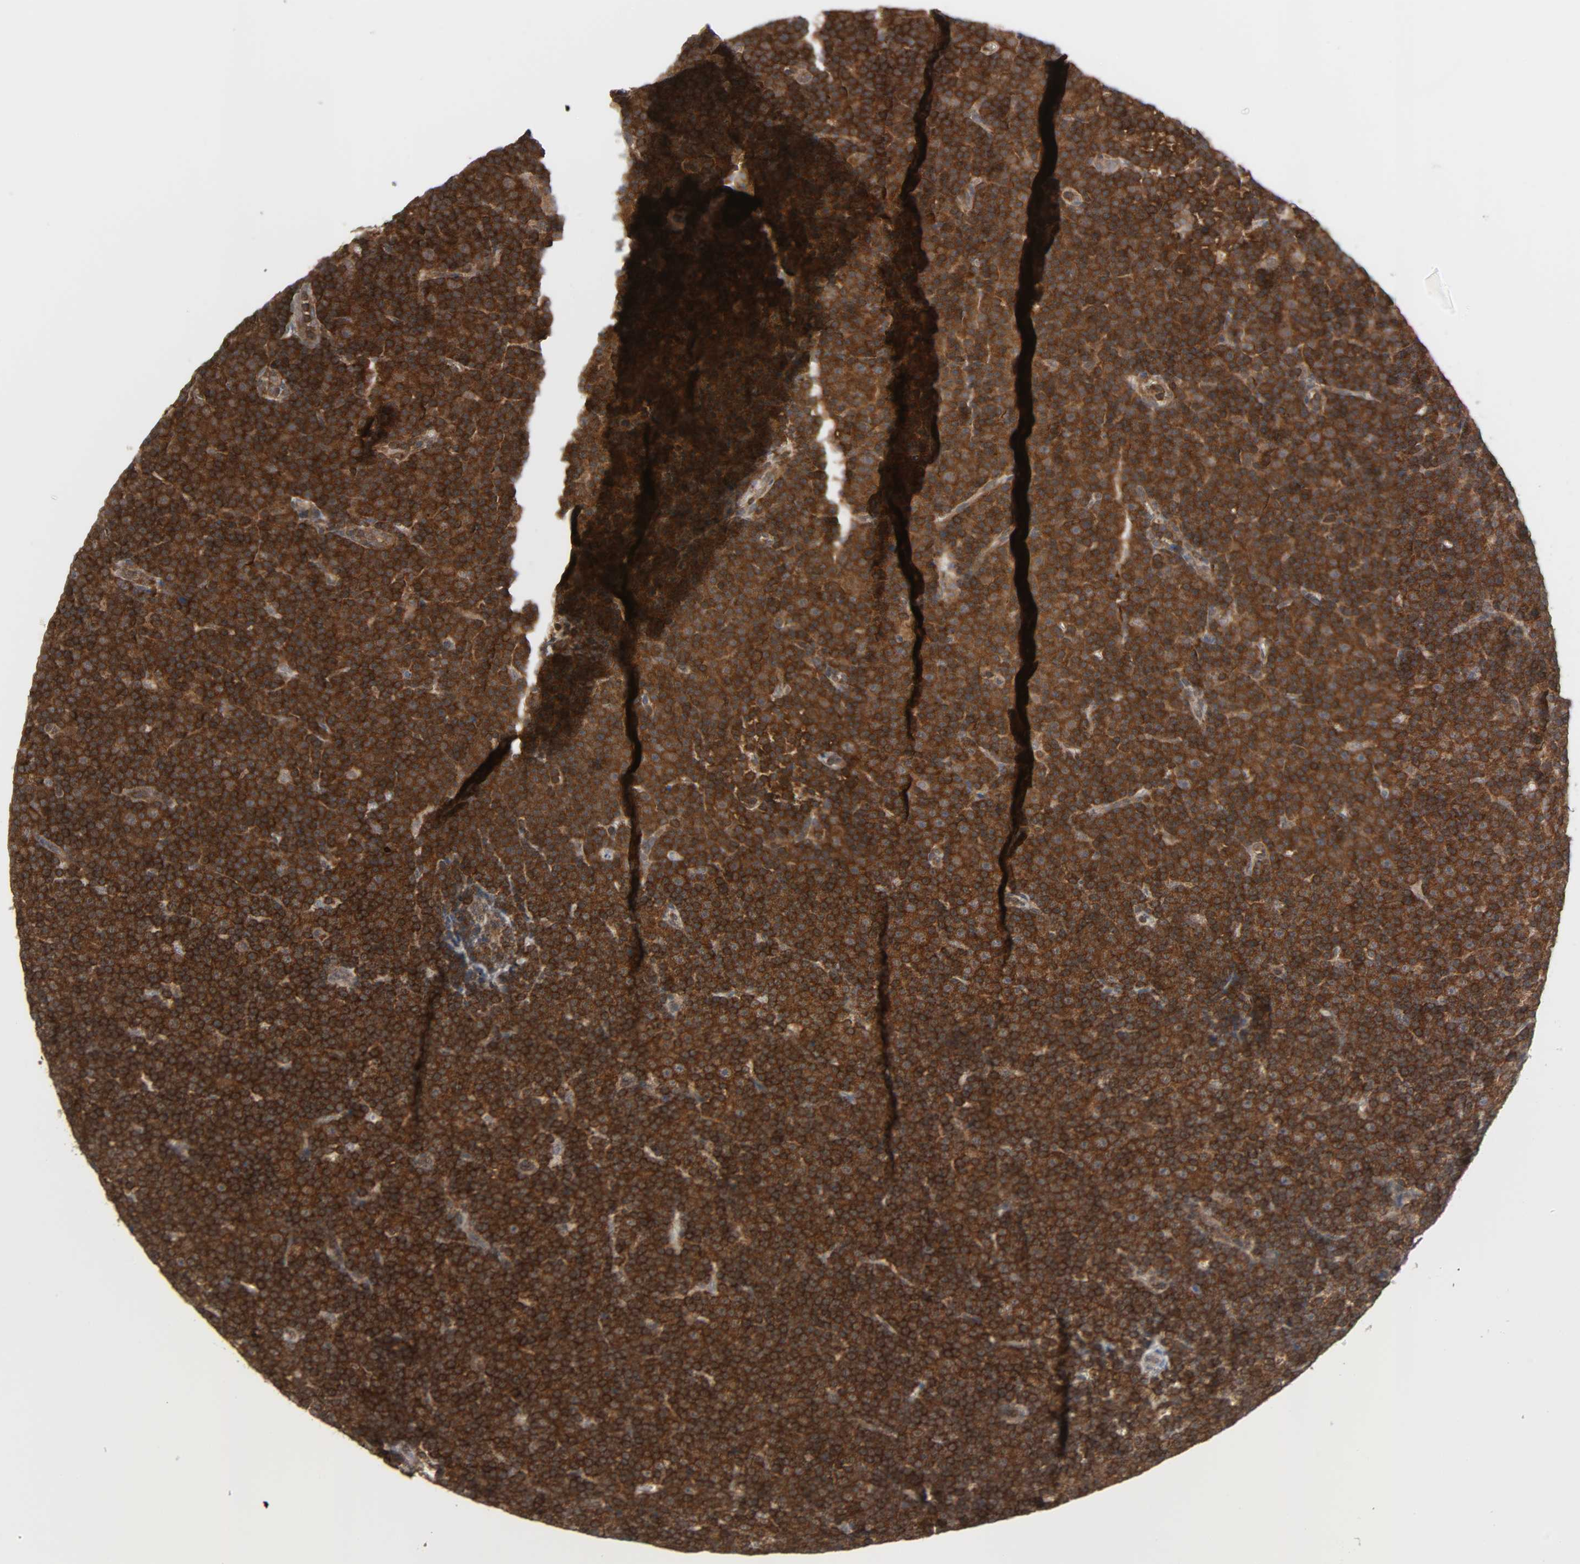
{"staining": {"intensity": "strong", "quantity": ">75%", "location": "cytoplasmic/membranous"}, "tissue": "lymphoma", "cell_type": "Tumor cells", "image_type": "cancer", "snomed": [{"axis": "morphology", "description": "Malignant lymphoma, non-Hodgkin's type, Low grade"}, {"axis": "topography", "description": "Lymph node"}], "caption": "Immunohistochemical staining of human malignant lymphoma, non-Hodgkin's type (low-grade) demonstrates high levels of strong cytoplasmic/membranous staining in approximately >75% of tumor cells.", "gene": "GSK3A", "patient": {"sex": "female", "age": 67}}